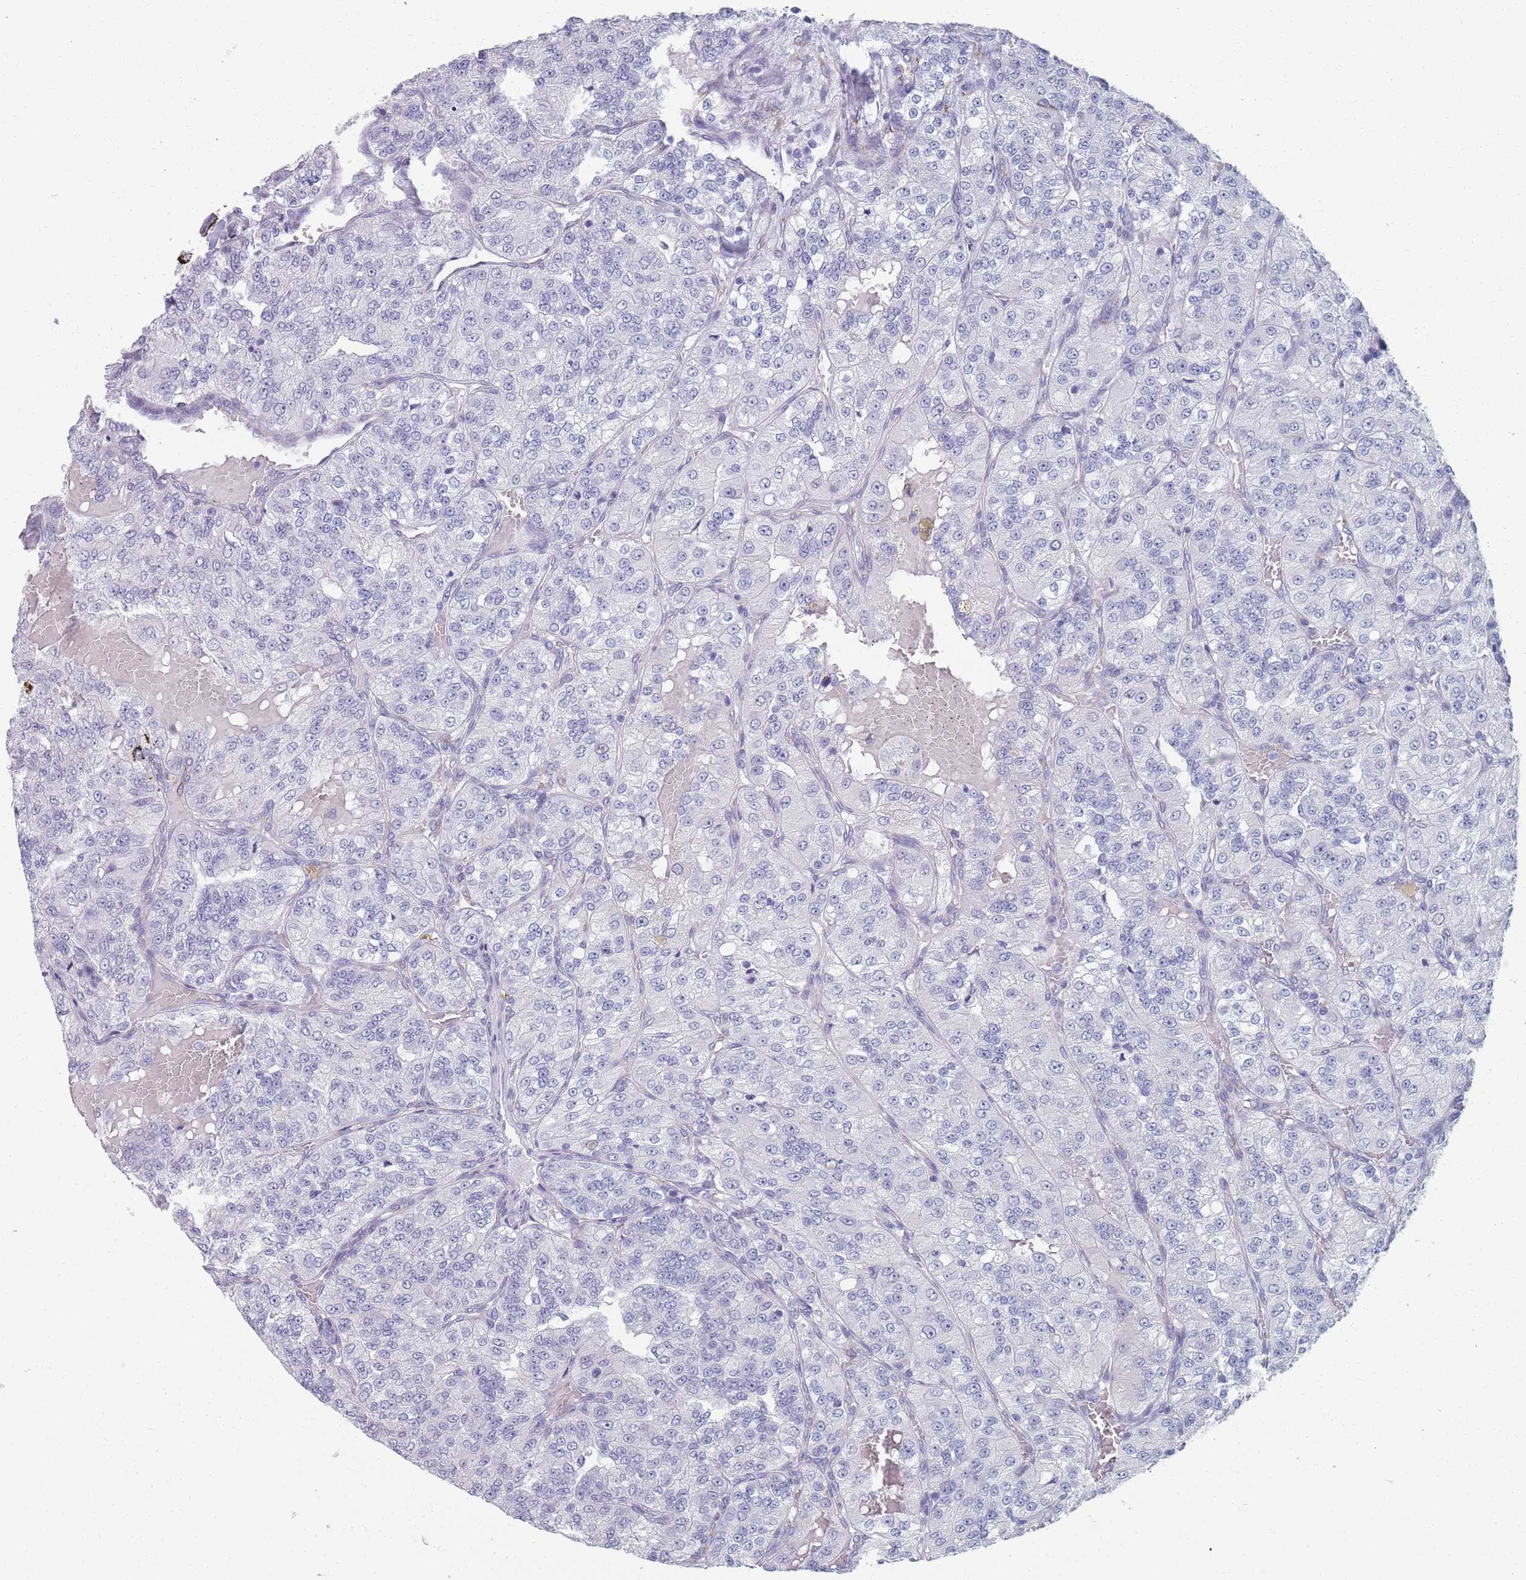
{"staining": {"intensity": "negative", "quantity": "none", "location": "none"}, "tissue": "renal cancer", "cell_type": "Tumor cells", "image_type": "cancer", "snomed": [{"axis": "morphology", "description": "Adenocarcinoma, NOS"}, {"axis": "topography", "description": "Kidney"}], "caption": "Photomicrograph shows no significant protein expression in tumor cells of adenocarcinoma (renal).", "gene": "PLOD1", "patient": {"sex": "female", "age": 63}}